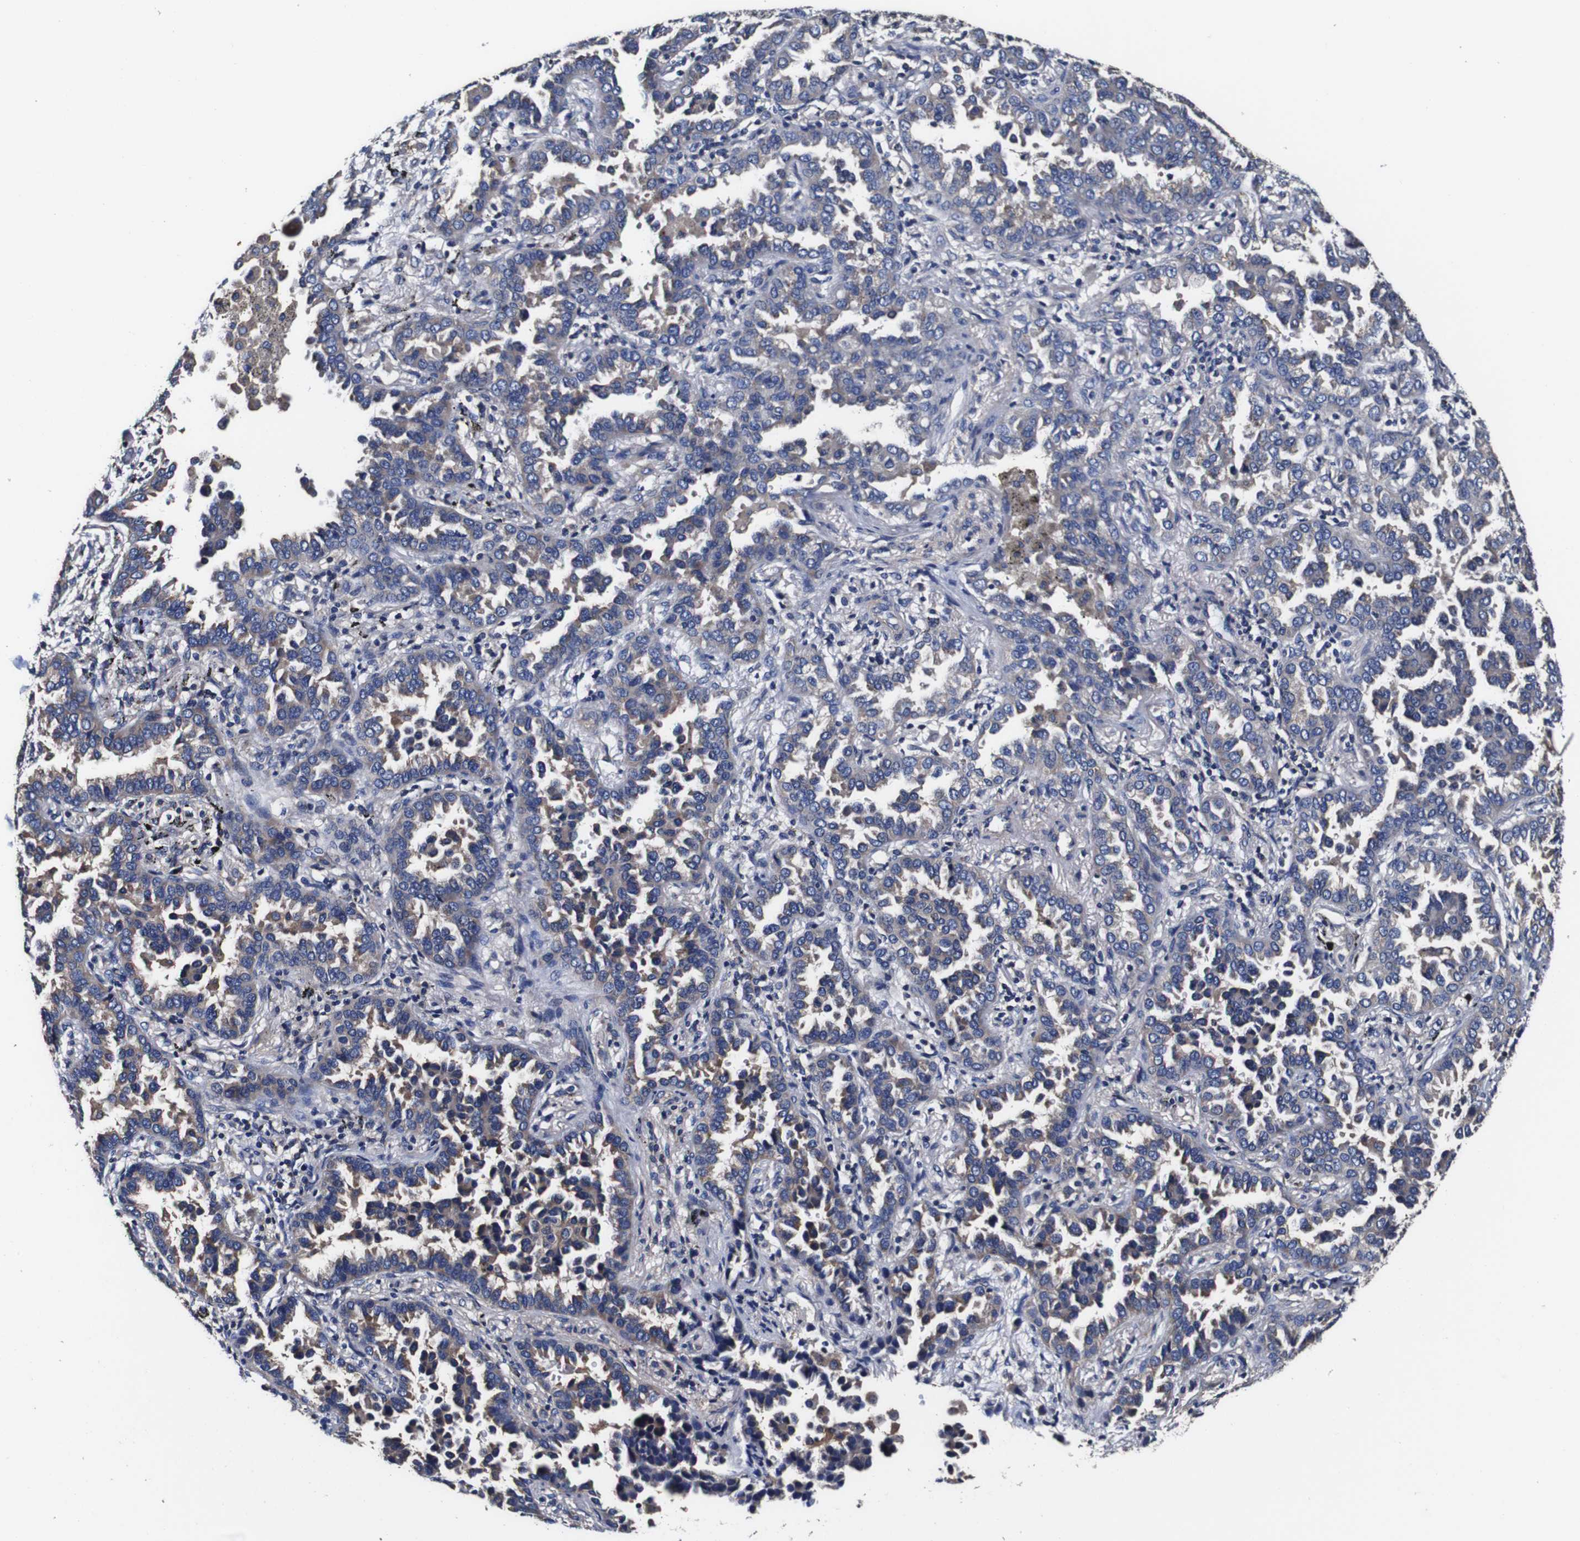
{"staining": {"intensity": "negative", "quantity": "none", "location": "none"}, "tissue": "lung cancer", "cell_type": "Tumor cells", "image_type": "cancer", "snomed": [{"axis": "morphology", "description": "Normal tissue, NOS"}, {"axis": "morphology", "description": "Adenocarcinoma, NOS"}, {"axis": "topography", "description": "Lung"}], "caption": "Immunohistochemical staining of human lung cancer (adenocarcinoma) exhibits no significant positivity in tumor cells.", "gene": "PDCD6IP", "patient": {"sex": "male", "age": 59}}